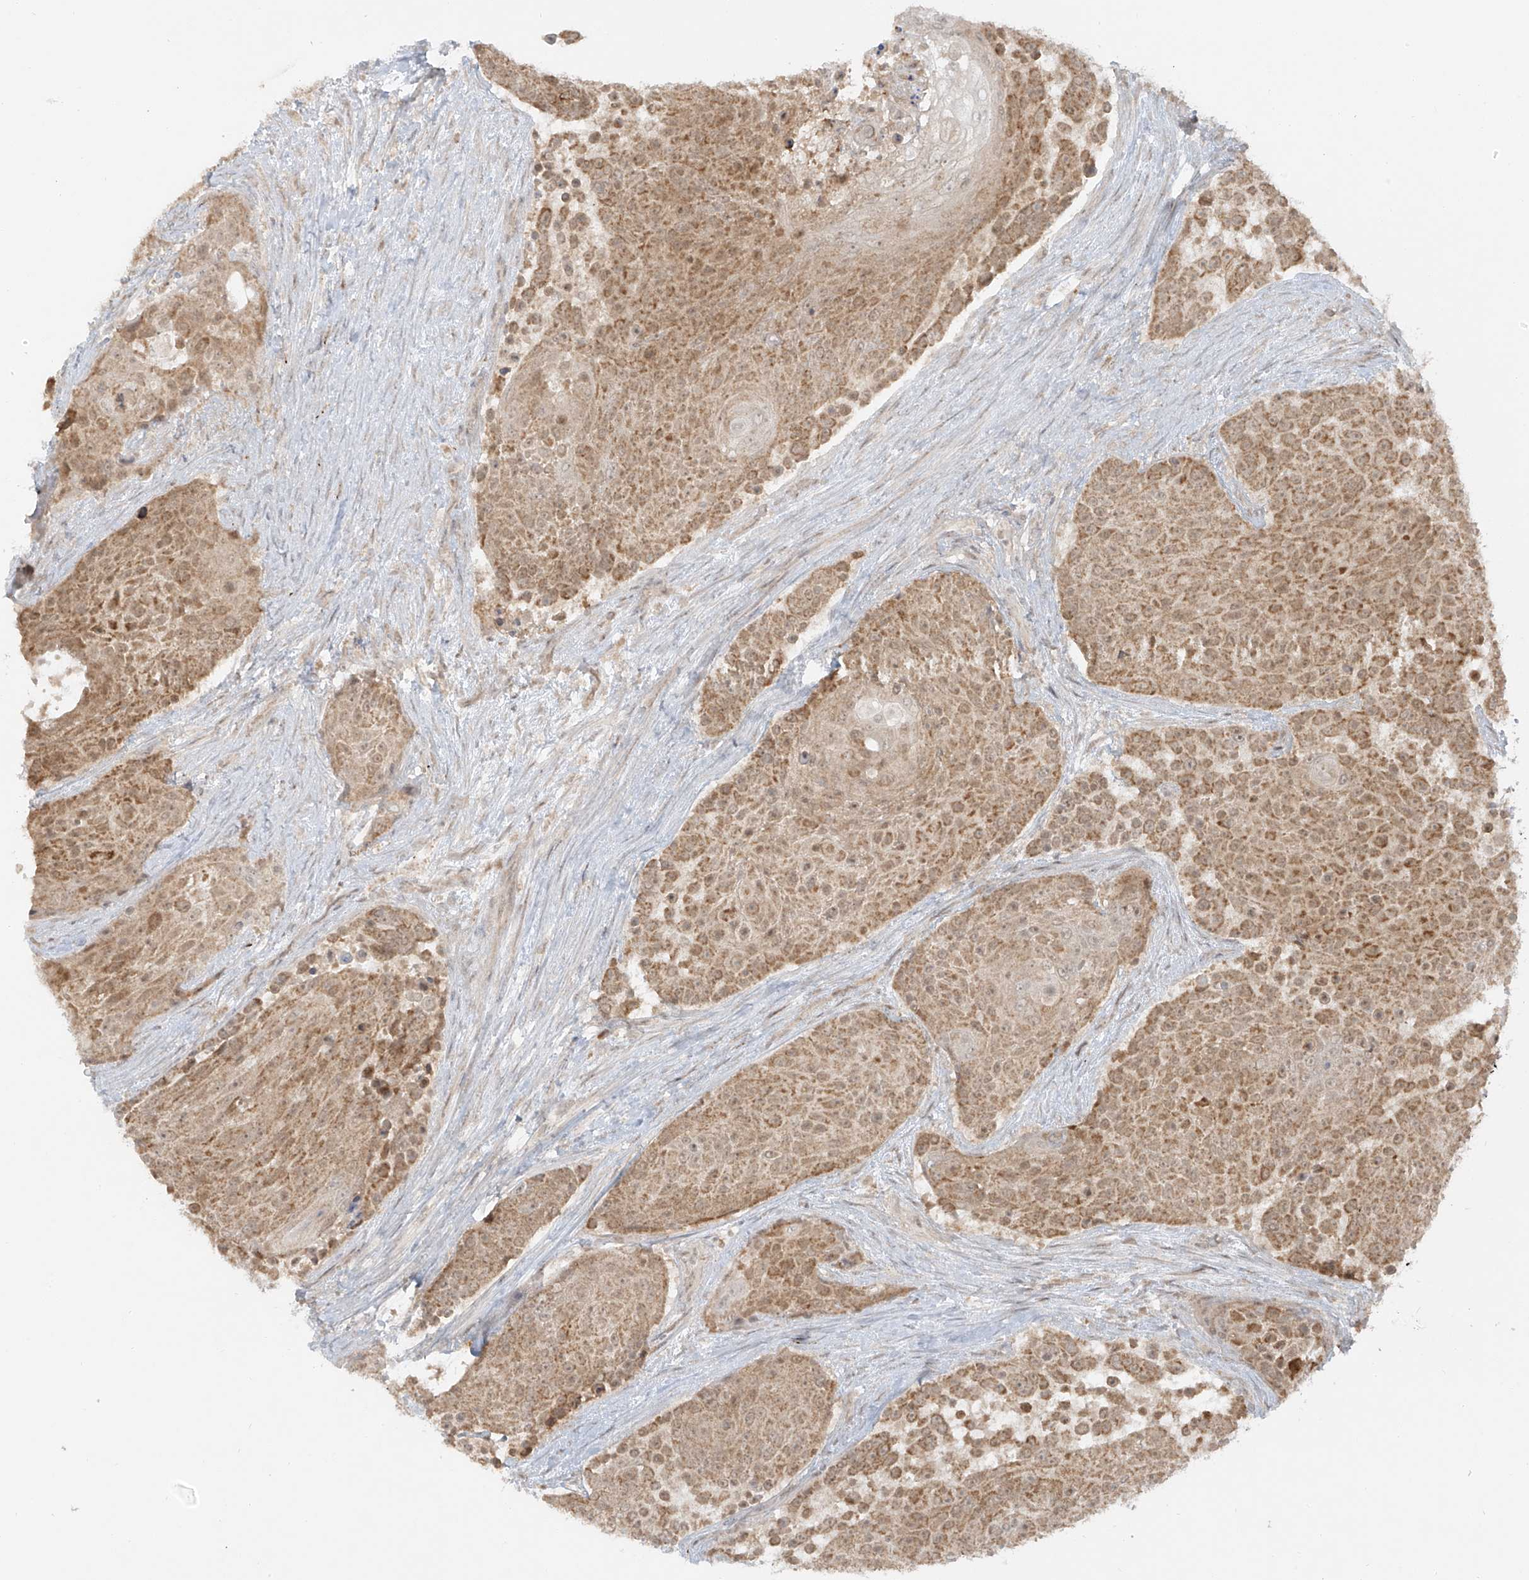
{"staining": {"intensity": "moderate", "quantity": ">75%", "location": "cytoplasmic/membranous"}, "tissue": "urothelial cancer", "cell_type": "Tumor cells", "image_type": "cancer", "snomed": [{"axis": "morphology", "description": "Urothelial carcinoma, High grade"}, {"axis": "topography", "description": "Urinary bladder"}], "caption": "Protein staining demonstrates moderate cytoplasmic/membranous staining in about >75% of tumor cells in urothelial carcinoma (high-grade).", "gene": "MIPEP", "patient": {"sex": "female", "age": 63}}